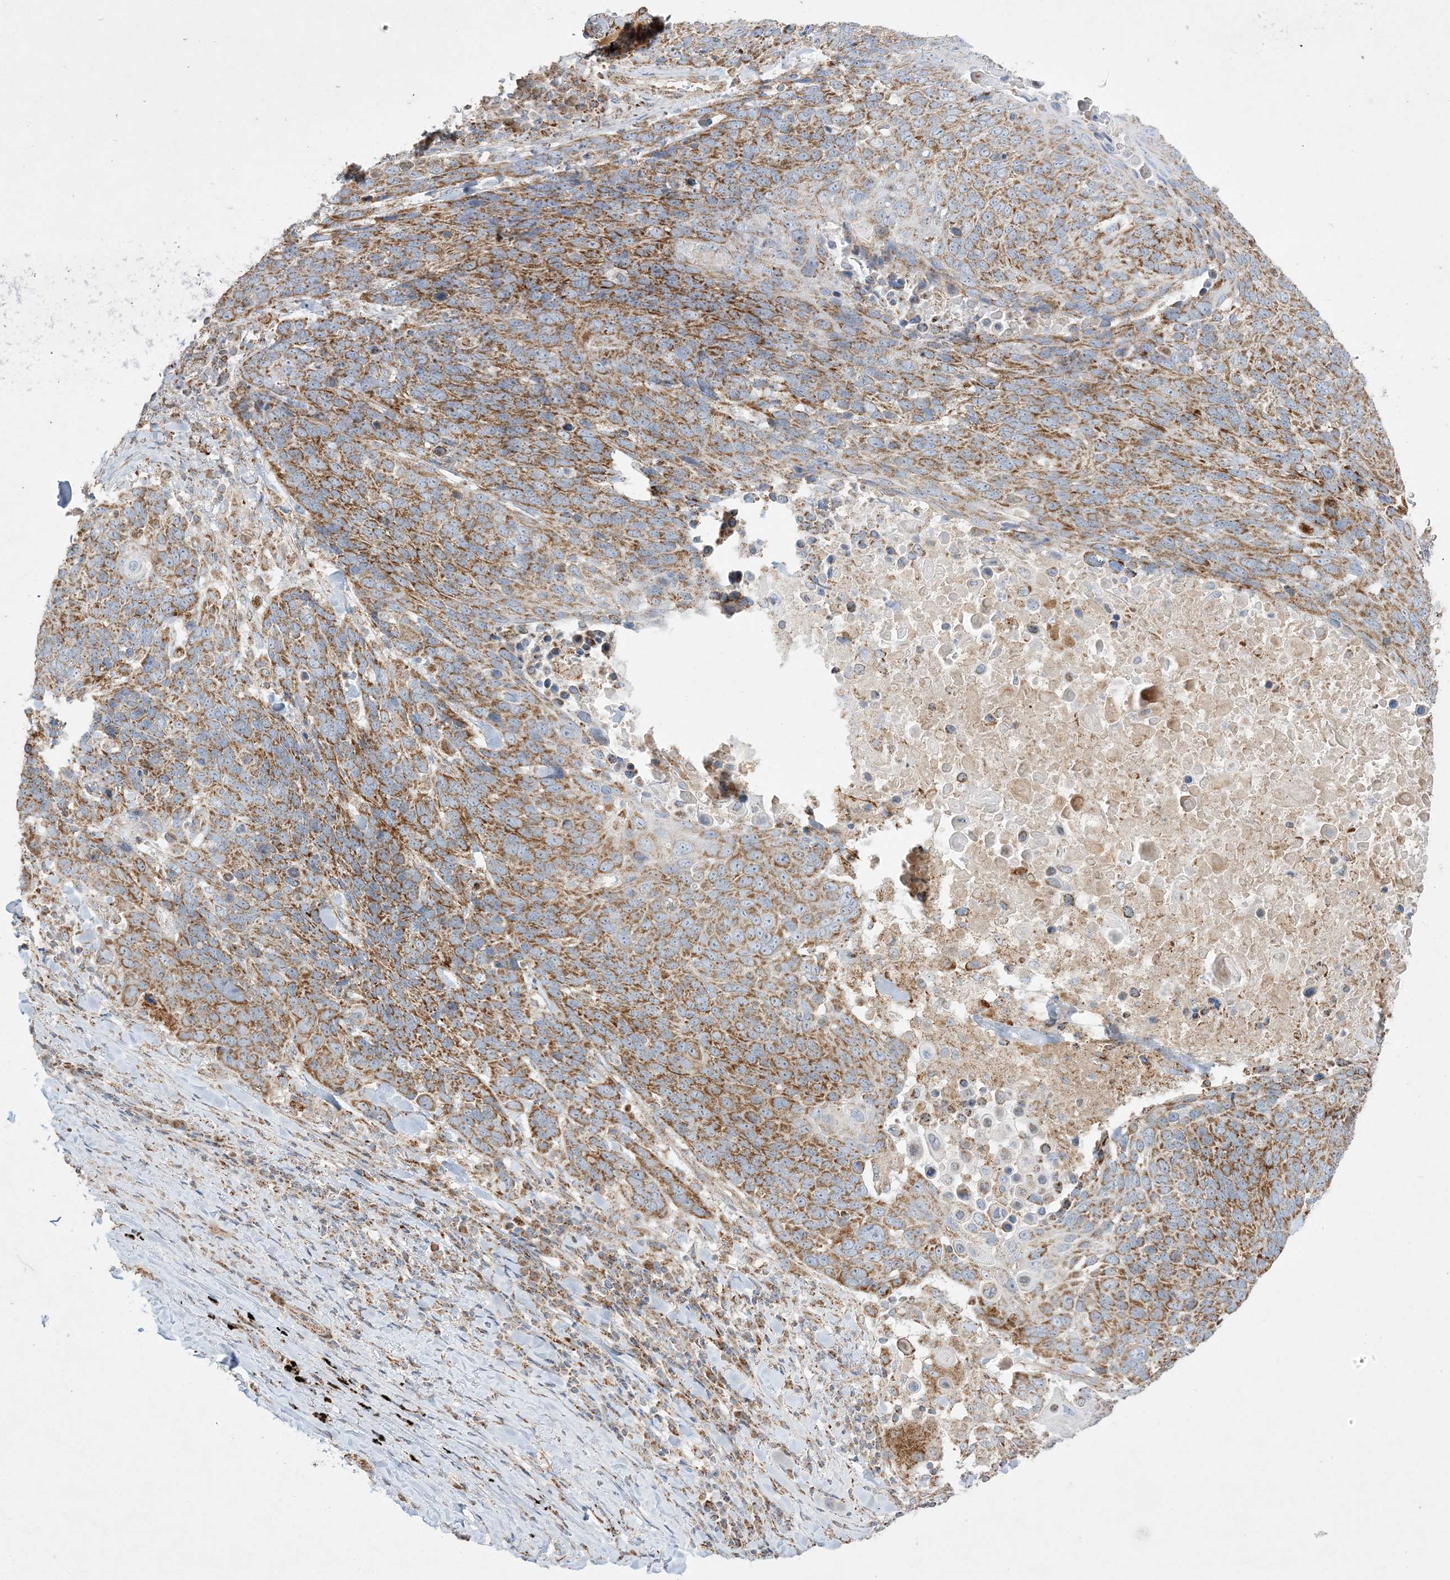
{"staining": {"intensity": "moderate", "quantity": ">75%", "location": "cytoplasmic/membranous"}, "tissue": "lung cancer", "cell_type": "Tumor cells", "image_type": "cancer", "snomed": [{"axis": "morphology", "description": "Squamous cell carcinoma, NOS"}, {"axis": "topography", "description": "Lung"}], "caption": "Lung cancer (squamous cell carcinoma) stained with DAB (3,3'-diaminobenzidine) IHC shows medium levels of moderate cytoplasmic/membranous positivity in about >75% of tumor cells. The staining is performed using DAB brown chromogen to label protein expression. The nuclei are counter-stained blue using hematoxylin.", "gene": "NDUFAF3", "patient": {"sex": "male", "age": 66}}